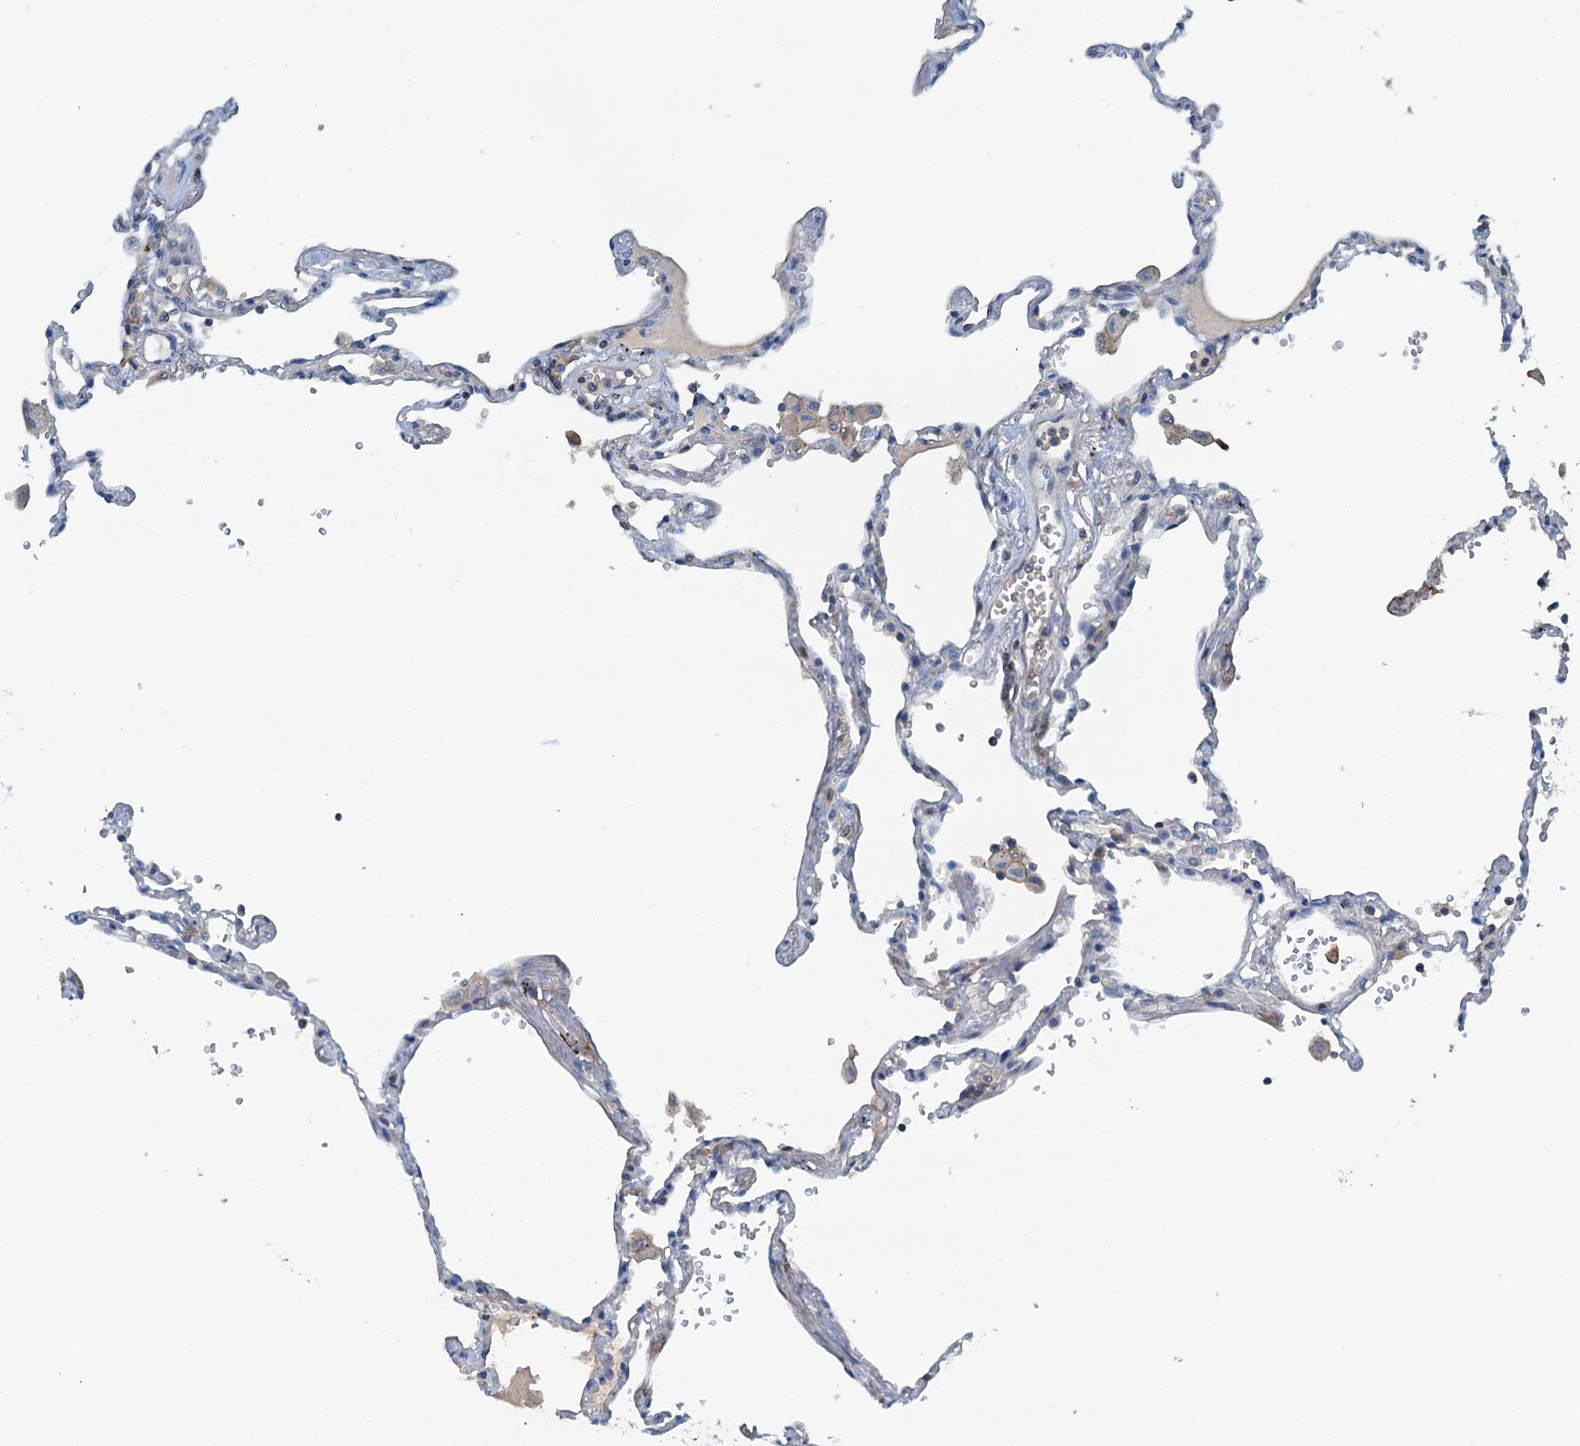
{"staining": {"intensity": "negative", "quantity": "none", "location": "none"}, "tissue": "lung", "cell_type": "Alveolar cells", "image_type": "normal", "snomed": [{"axis": "morphology", "description": "Normal tissue, NOS"}, {"axis": "topography", "description": "Lung"}], "caption": "Photomicrograph shows no significant protein staining in alveolar cells of normal lung. (DAB immunohistochemistry, high magnification).", "gene": "THAP10", "patient": {"sex": "female", "age": 67}}